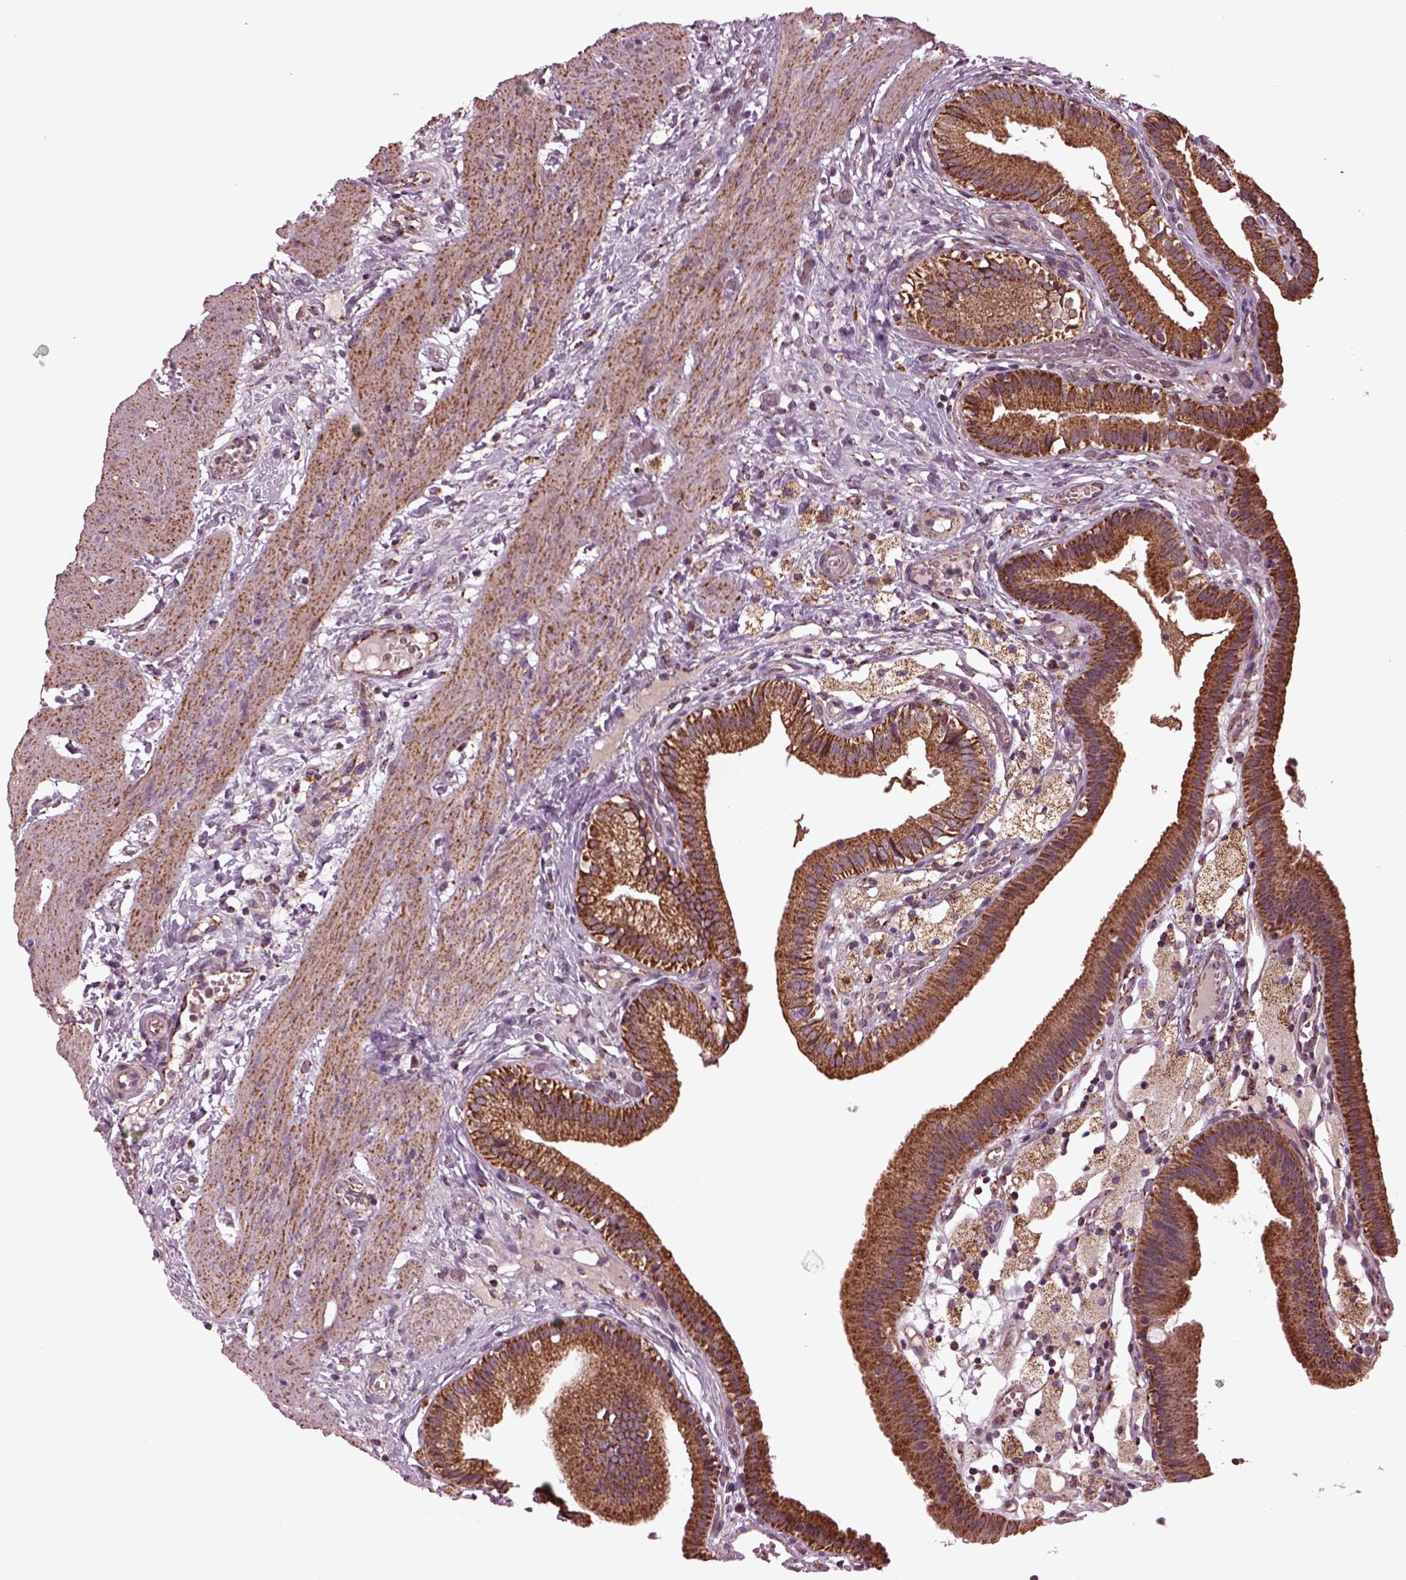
{"staining": {"intensity": "strong", "quantity": ">75%", "location": "cytoplasmic/membranous"}, "tissue": "gallbladder", "cell_type": "Glandular cells", "image_type": "normal", "snomed": [{"axis": "morphology", "description": "Normal tissue, NOS"}, {"axis": "topography", "description": "Gallbladder"}], "caption": "Unremarkable gallbladder displays strong cytoplasmic/membranous positivity in approximately >75% of glandular cells, visualized by immunohistochemistry. Immunohistochemistry stains the protein in brown and the nuclei are stained blue.", "gene": "TMEM254", "patient": {"sex": "female", "age": 24}}